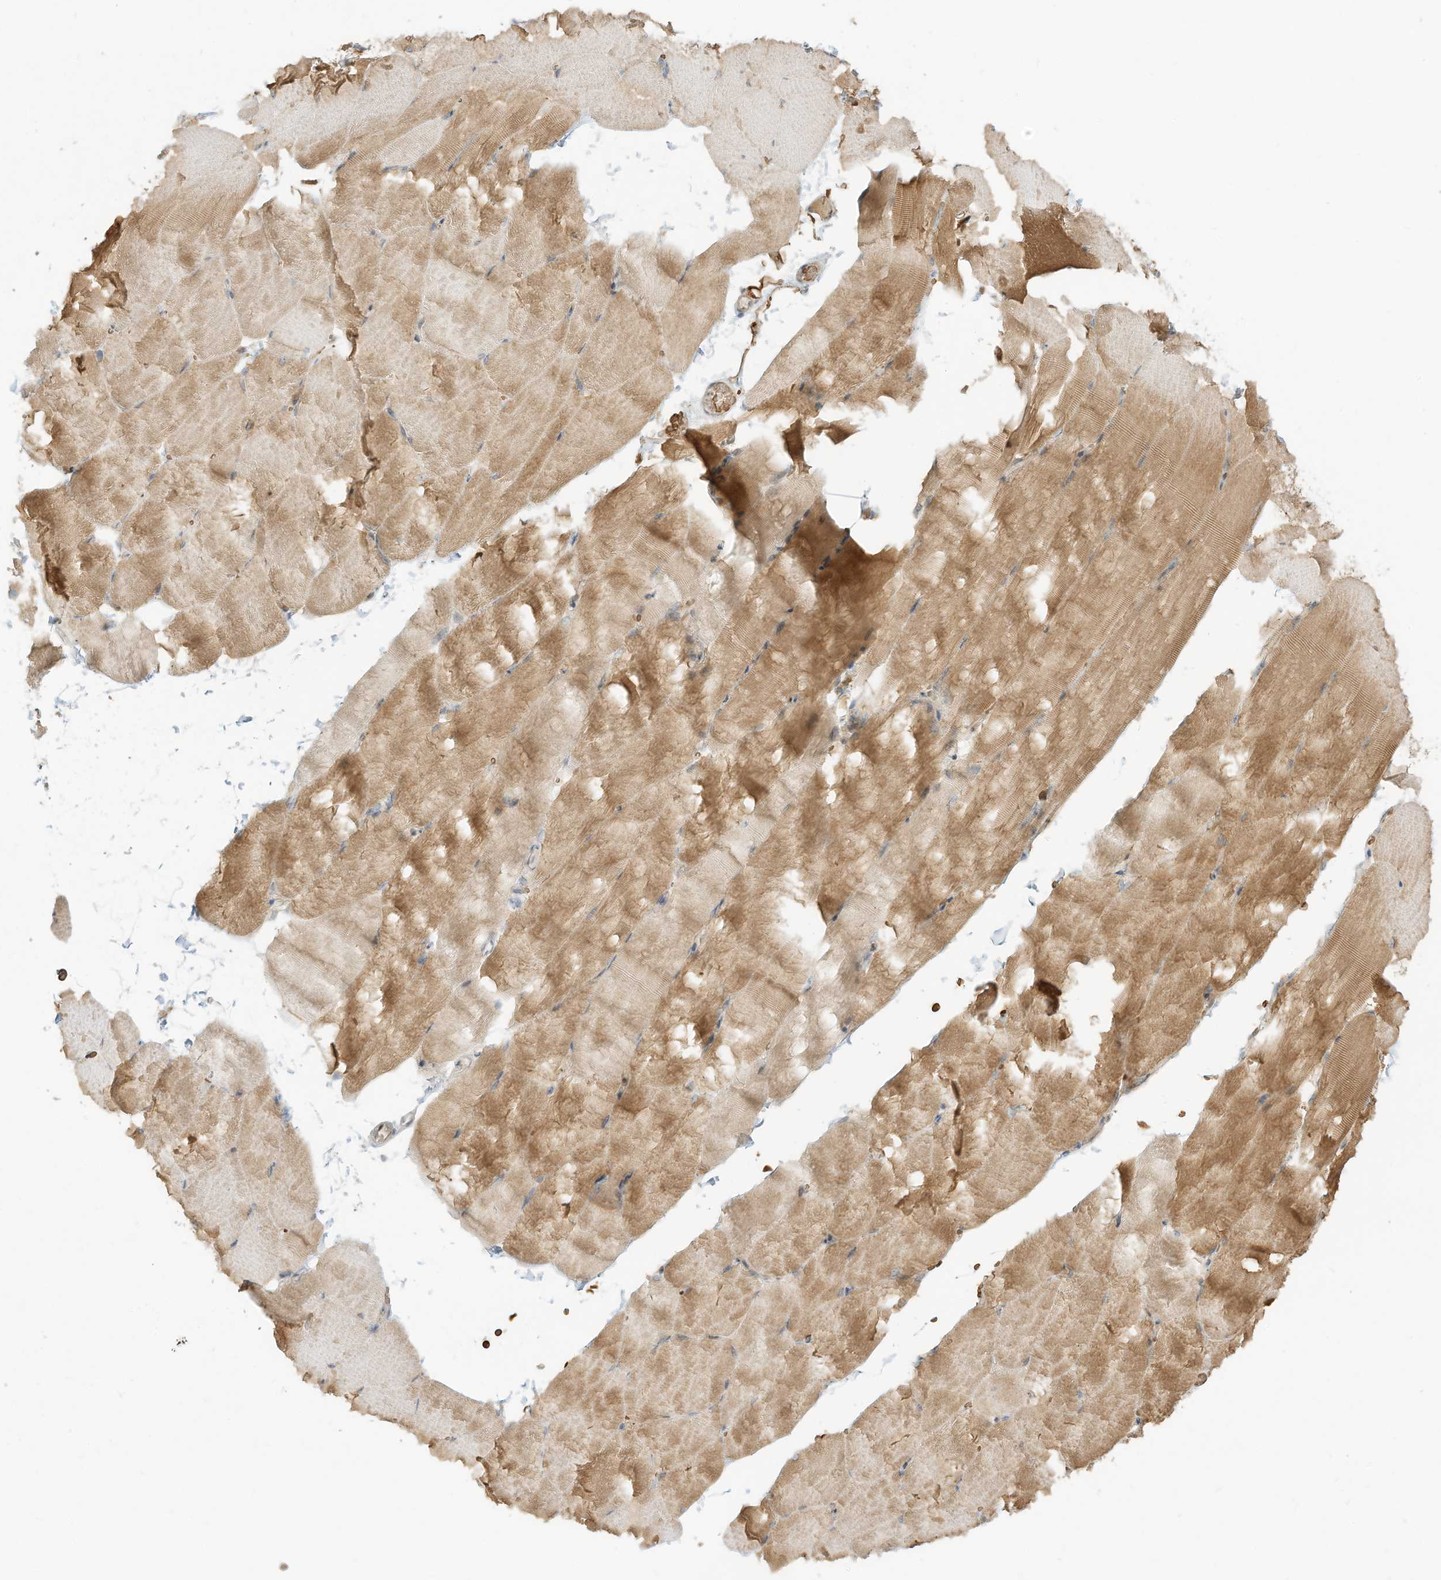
{"staining": {"intensity": "moderate", "quantity": ">75%", "location": "cytoplasmic/membranous"}, "tissue": "skeletal muscle", "cell_type": "Myocytes", "image_type": "normal", "snomed": [{"axis": "morphology", "description": "Normal tissue, NOS"}, {"axis": "topography", "description": "Skeletal muscle"}, {"axis": "topography", "description": "Parathyroid gland"}], "caption": "Immunohistochemical staining of normal skeletal muscle reveals >75% levels of moderate cytoplasmic/membranous protein expression in about >75% of myocytes.", "gene": "OFD1", "patient": {"sex": "female", "age": 37}}